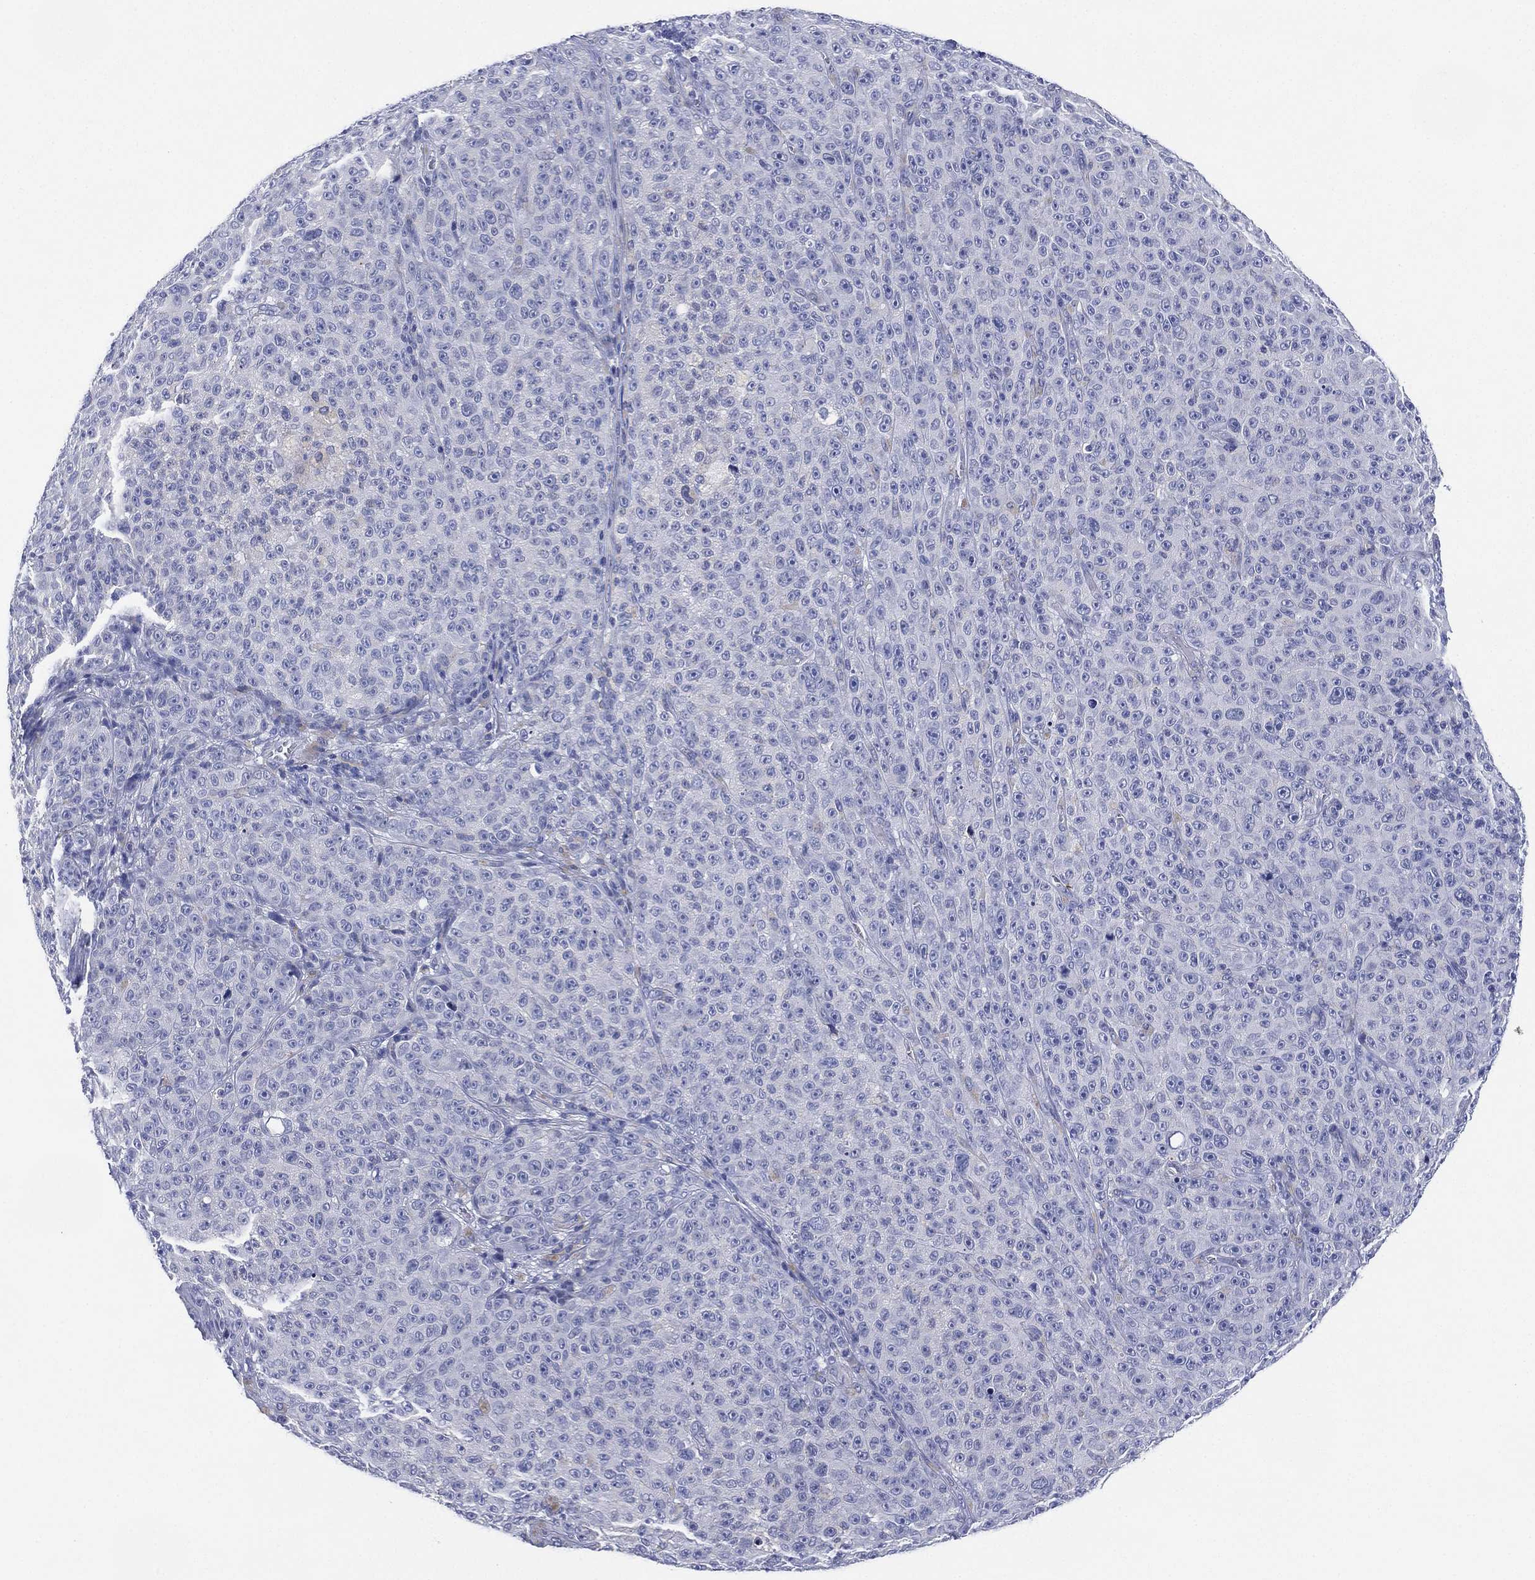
{"staining": {"intensity": "negative", "quantity": "none", "location": "none"}, "tissue": "melanoma", "cell_type": "Tumor cells", "image_type": "cancer", "snomed": [{"axis": "morphology", "description": "Malignant melanoma, NOS"}, {"axis": "topography", "description": "Skin"}], "caption": "Tumor cells are negative for brown protein staining in malignant melanoma. Nuclei are stained in blue.", "gene": "CHRNA3", "patient": {"sex": "female", "age": 82}}